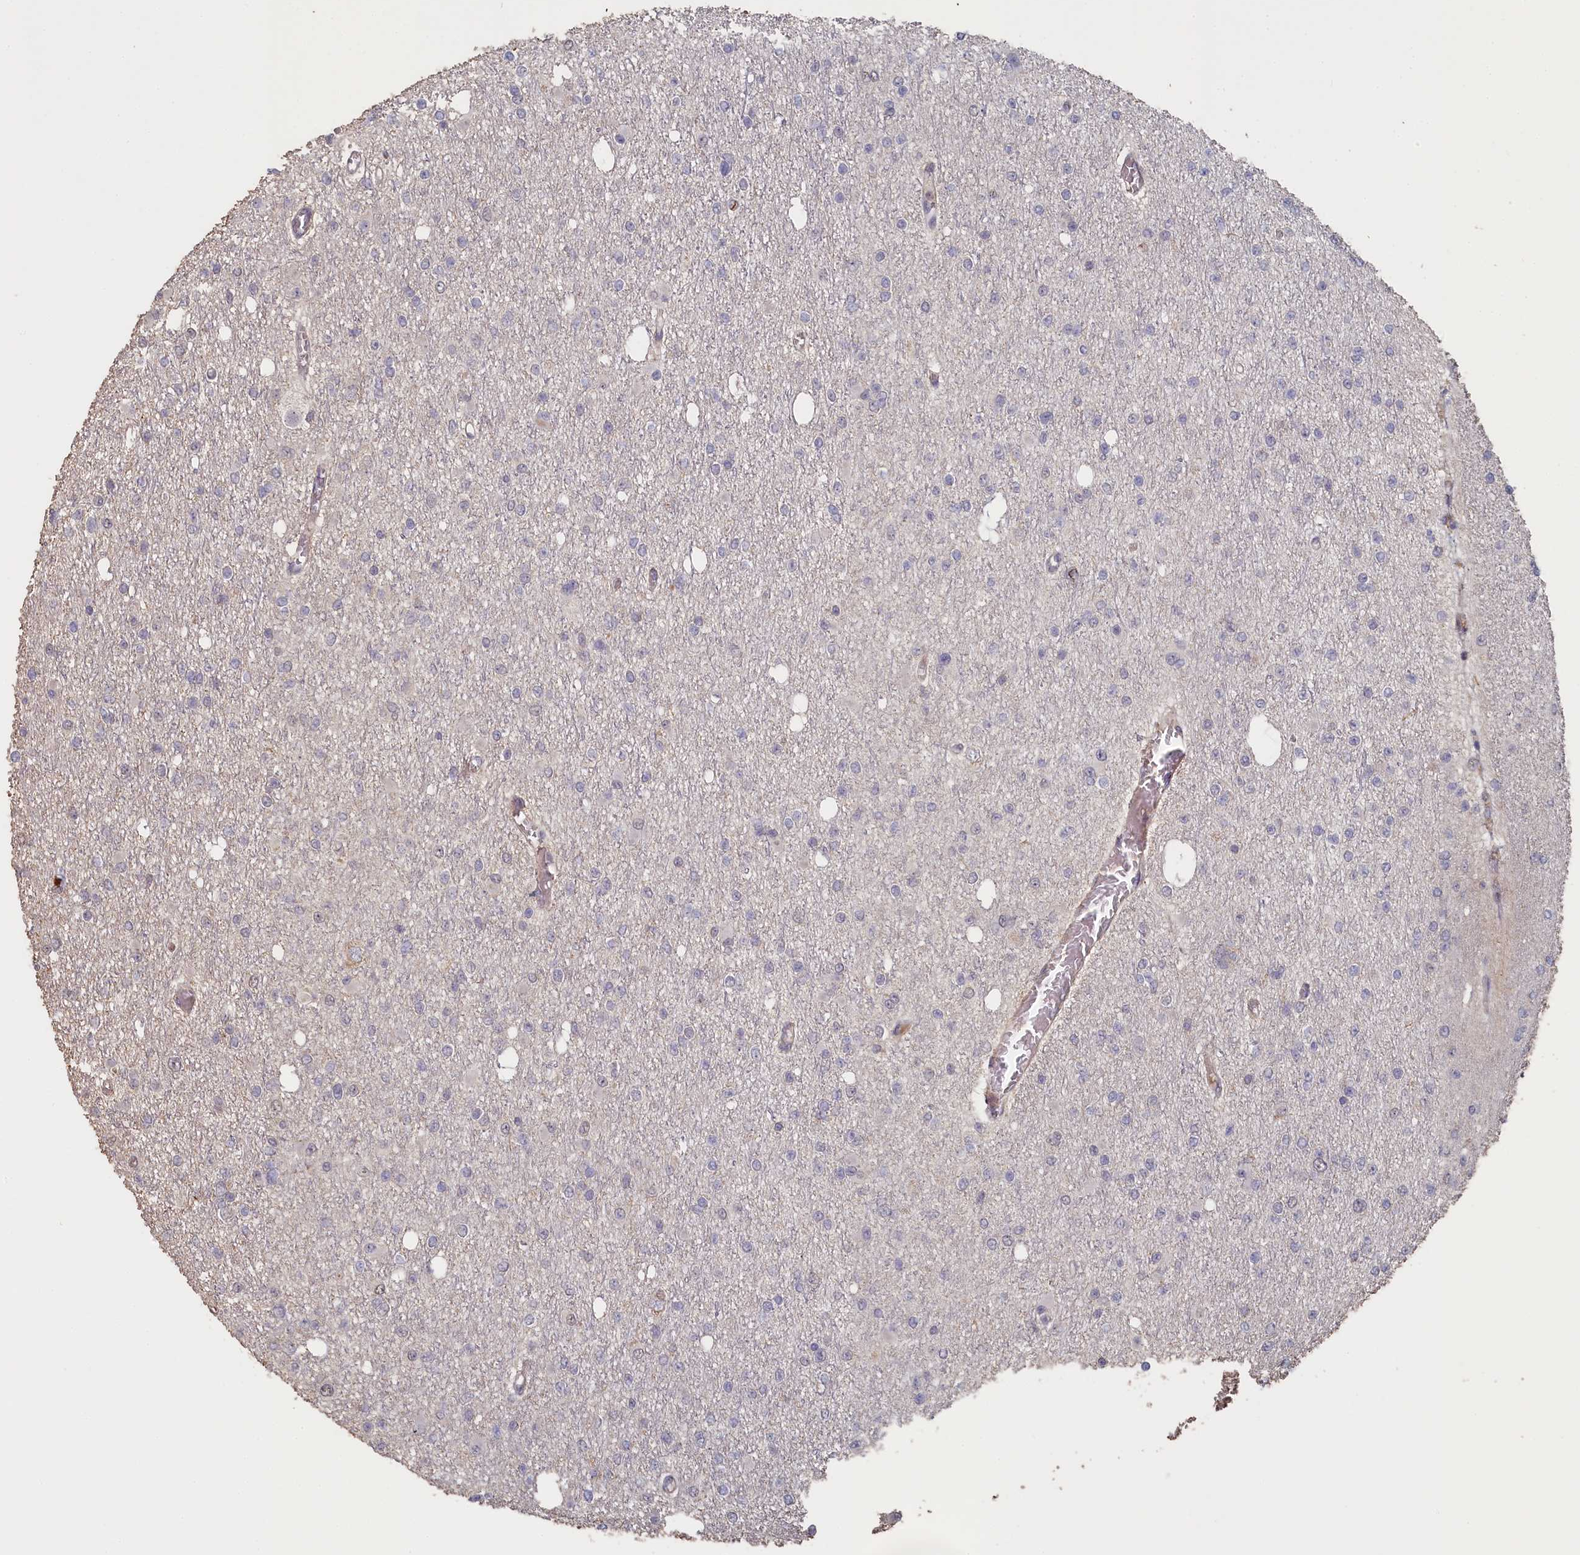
{"staining": {"intensity": "negative", "quantity": "none", "location": "none"}, "tissue": "glioma", "cell_type": "Tumor cells", "image_type": "cancer", "snomed": [{"axis": "morphology", "description": "Glioma, malignant, Low grade"}, {"axis": "topography", "description": "Brain"}], "caption": "DAB (3,3'-diaminobenzidine) immunohistochemical staining of glioma exhibits no significant expression in tumor cells.", "gene": "STX16", "patient": {"sex": "female", "age": 22}}